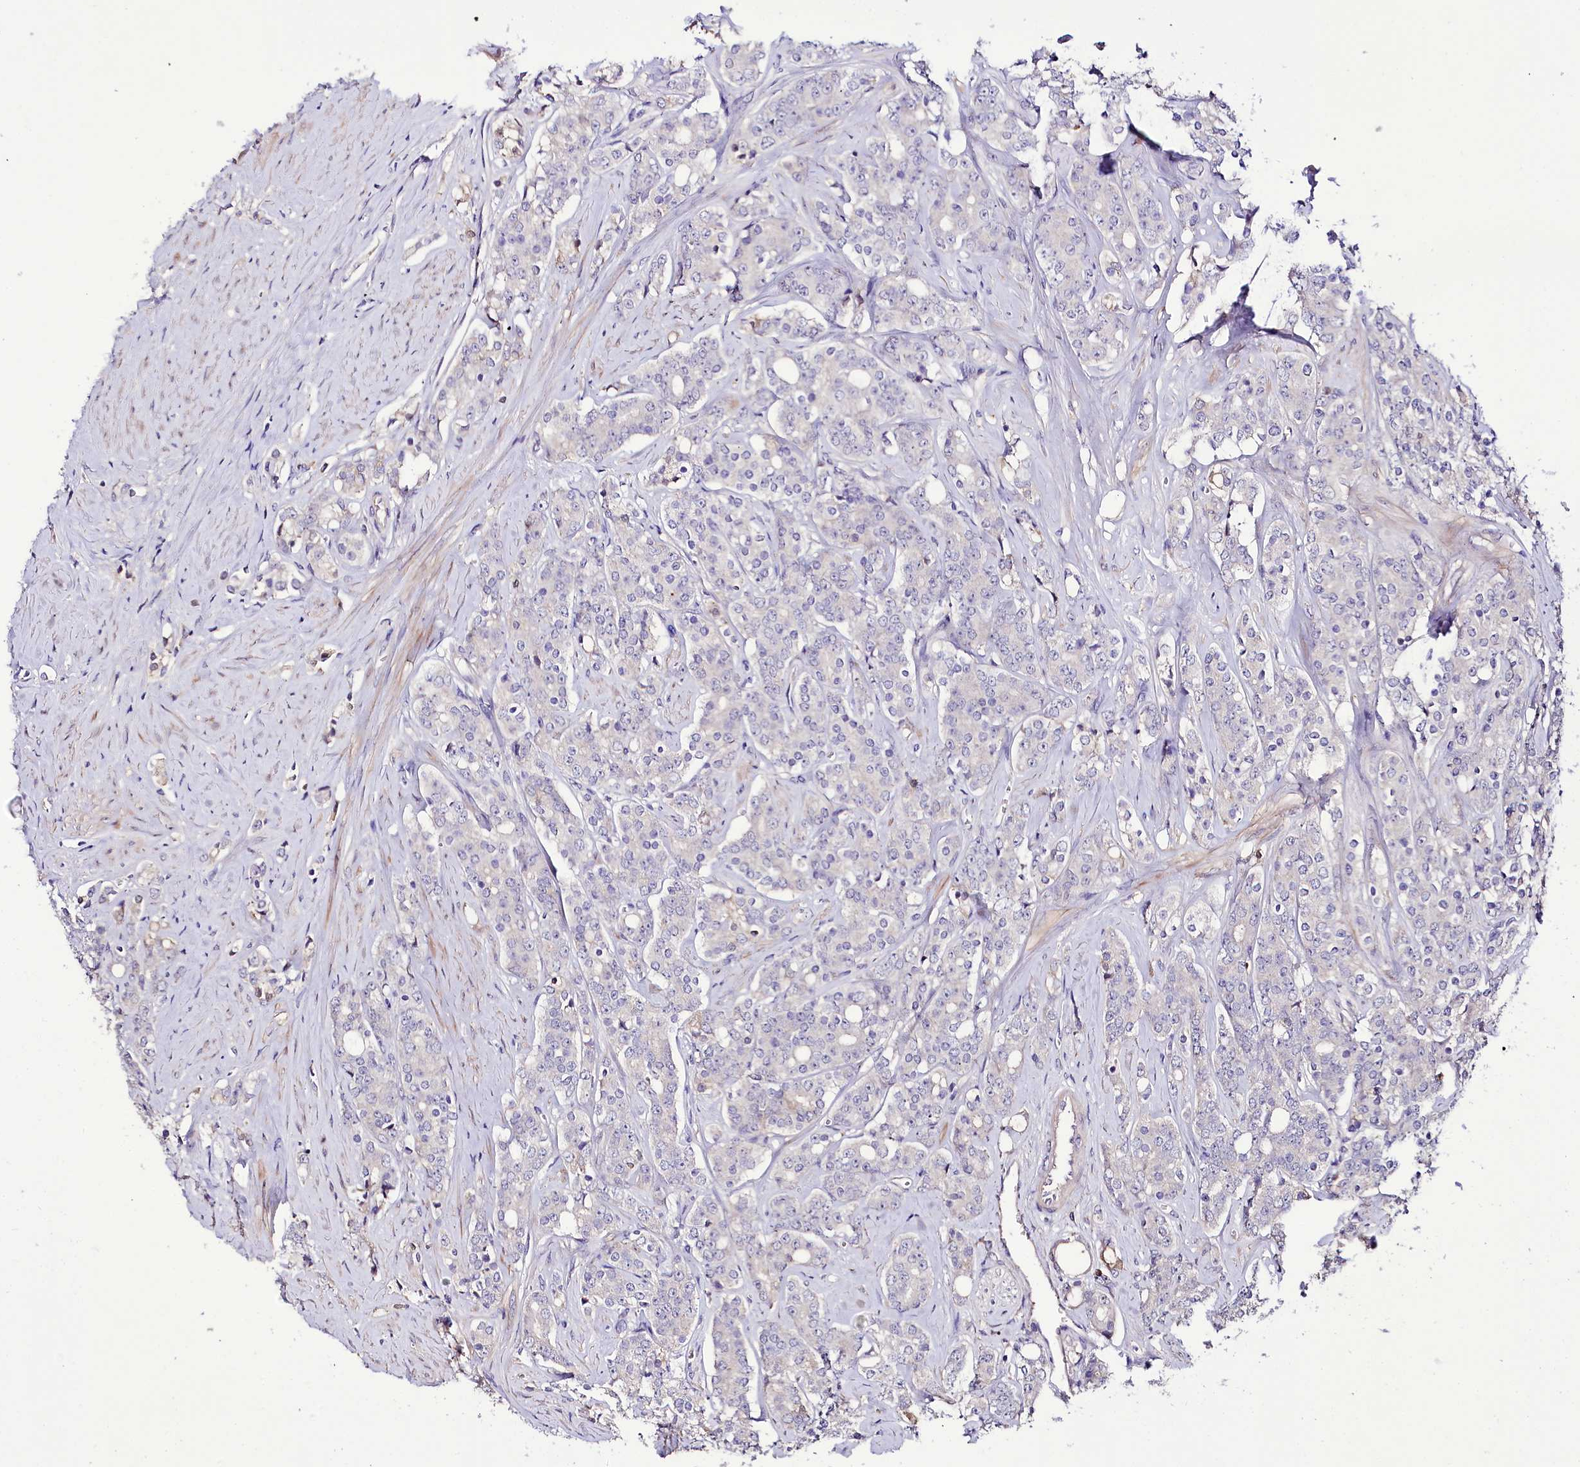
{"staining": {"intensity": "negative", "quantity": "none", "location": "none"}, "tissue": "prostate cancer", "cell_type": "Tumor cells", "image_type": "cancer", "snomed": [{"axis": "morphology", "description": "Adenocarcinoma, High grade"}, {"axis": "topography", "description": "Prostate"}], "caption": "Human prostate cancer stained for a protein using immunohistochemistry reveals no positivity in tumor cells.", "gene": "PPP1R32", "patient": {"sex": "male", "age": 62}}